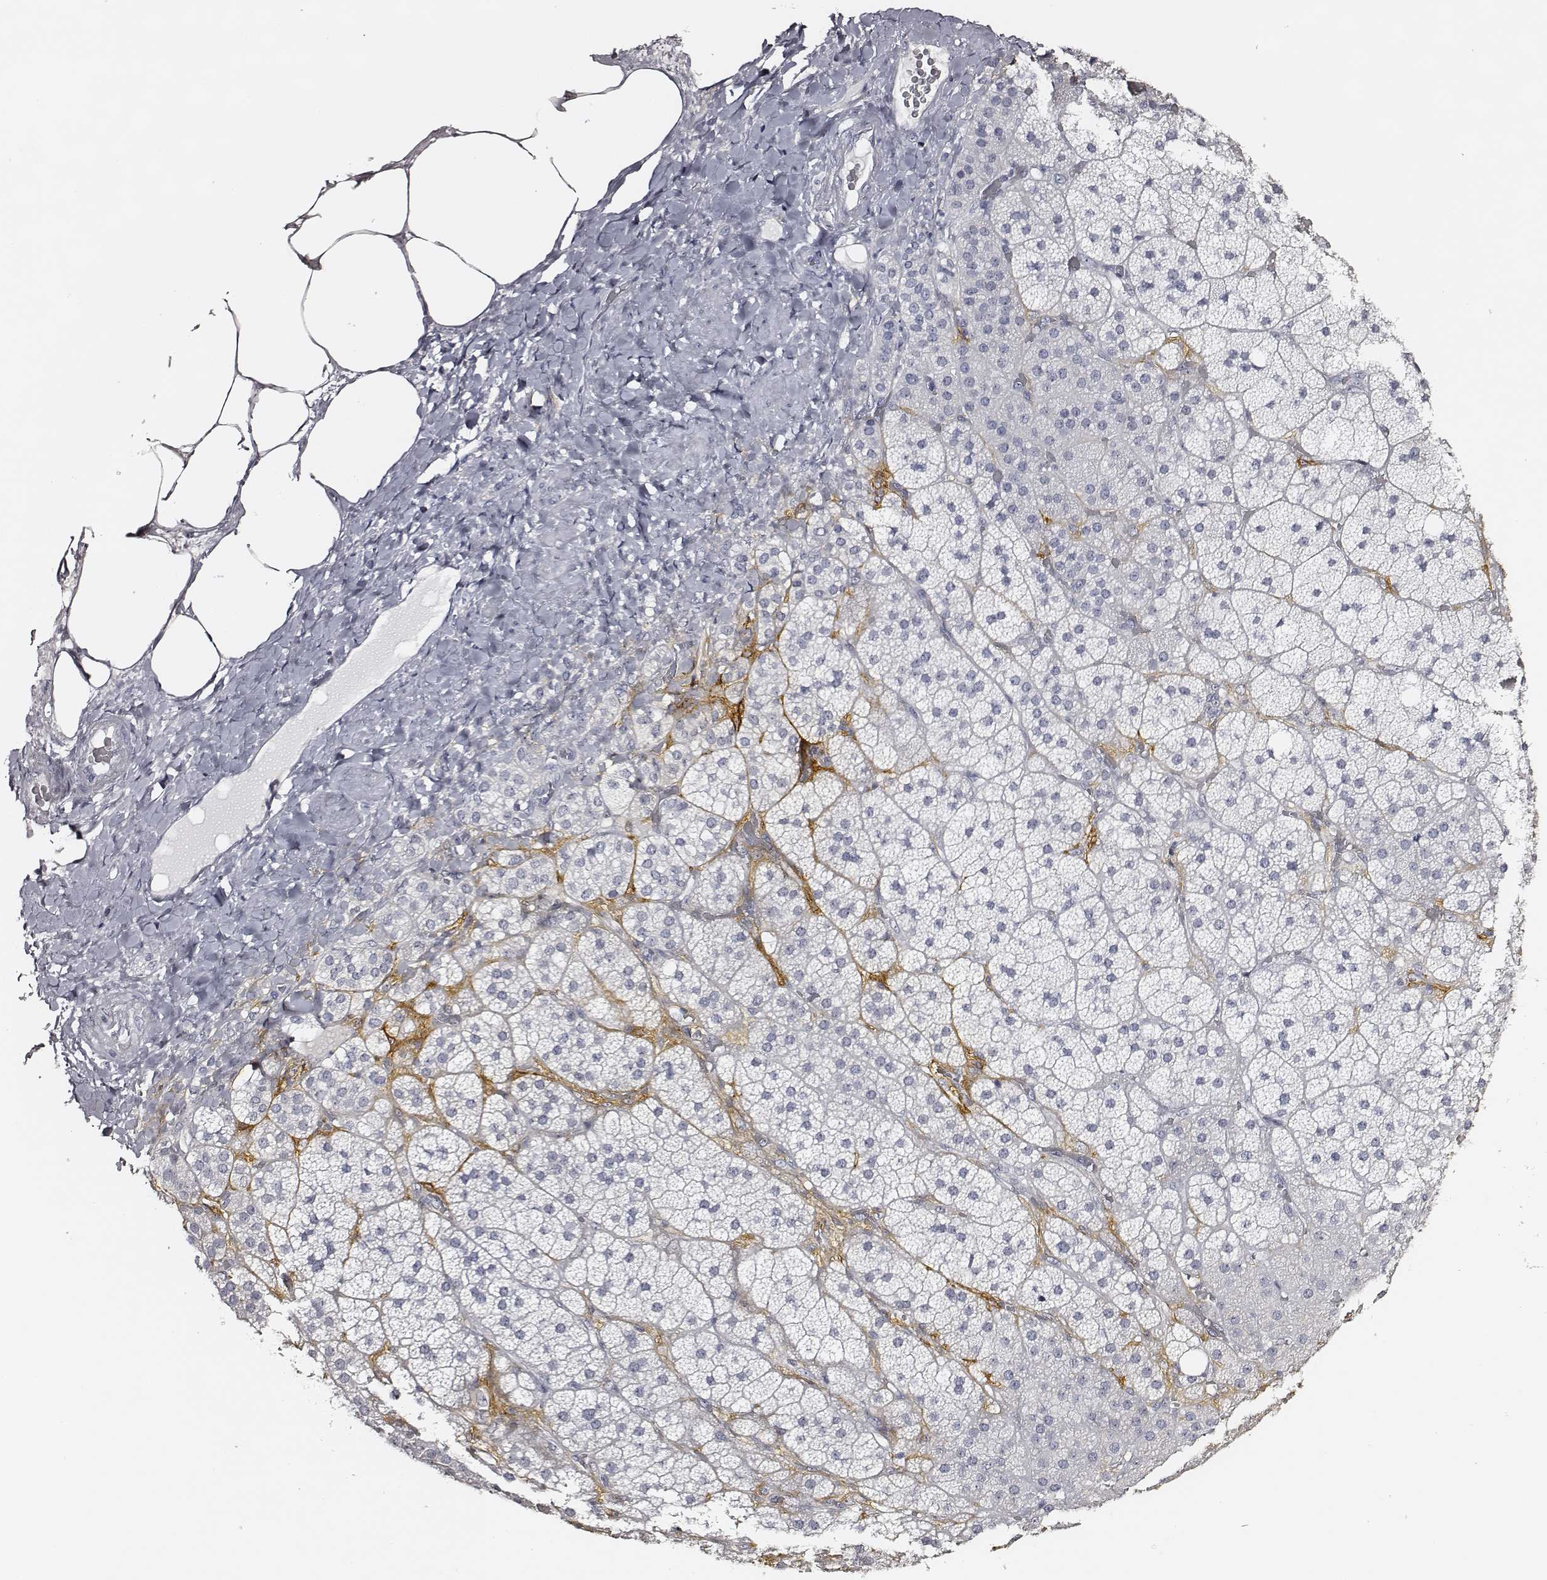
{"staining": {"intensity": "negative", "quantity": "none", "location": "none"}, "tissue": "adrenal gland", "cell_type": "Glandular cells", "image_type": "normal", "snomed": [{"axis": "morphology", "description": "Normal tissue, NOS"}, {"axis": "topography", "description": "Adrenal gland"}], "caption": "Immunohistochemistry (IHC) image of unremarkable adrenal gland stained for a protein (brown), which demonstrates no staining in glandular cells. The staining is performed using DAB brown chromogen with nuclei counter-stained in using hematoxylin.", "gene": "DPEP1", "patient": {"sex": "male", "age": 57}}